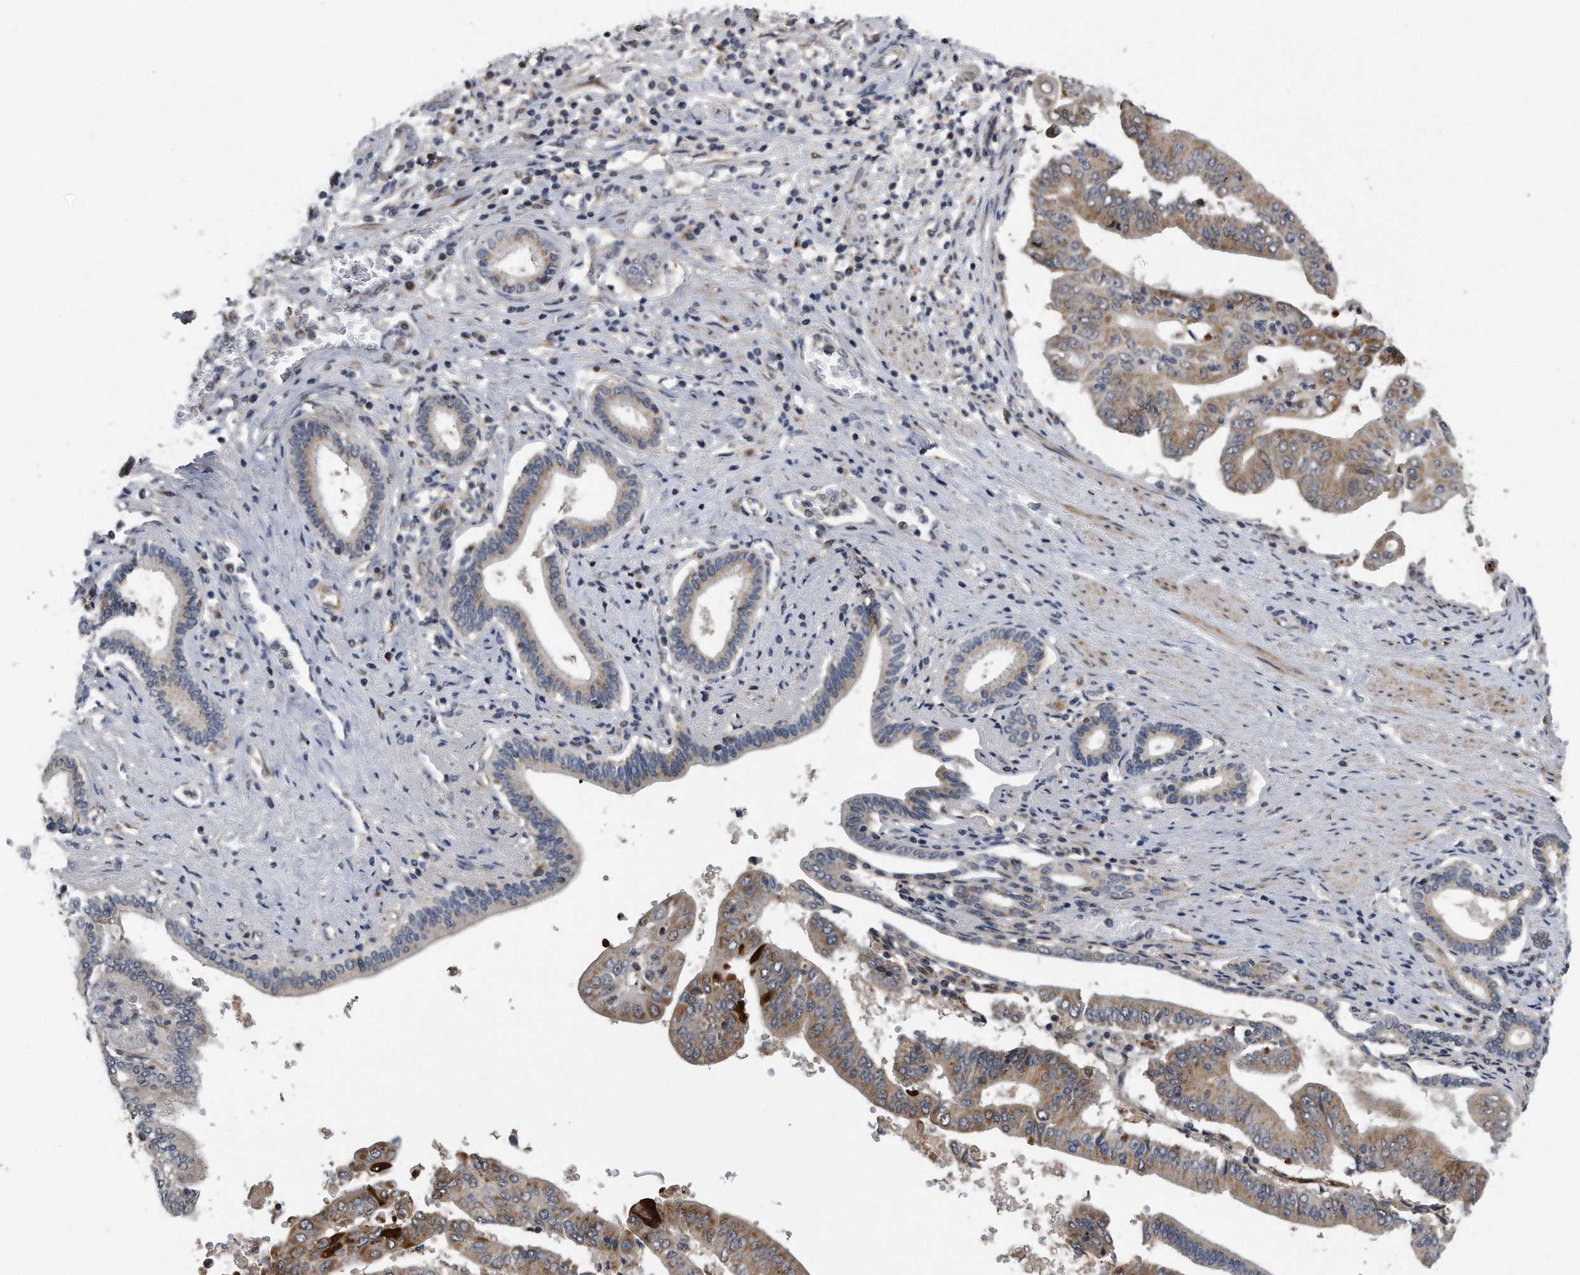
{"staining": {"intensity": "moderate", "quantity": ">75%", "location": "cytoplasmic/membranous"}, "tissue": "pancreatic cancer", "cell_type": "Tumor cells", "image_type": "cancer", "snomed": [{"axis": "morphology", "description": "Adenocarcinoma, NOS"}, {"axis": "topography", "description": "Pancreas"}], "caption": "Pancreatic cancer (adenocarcinoma) stained with immunohistochemistry shows moderate cytoplasmic/membranous staining in about >75% of tumor cells. (Brightfield microscopy of DAB IHC at high magnification).", "gene": "LYRM4", "patient": {"sex": "female", "age": 77}}